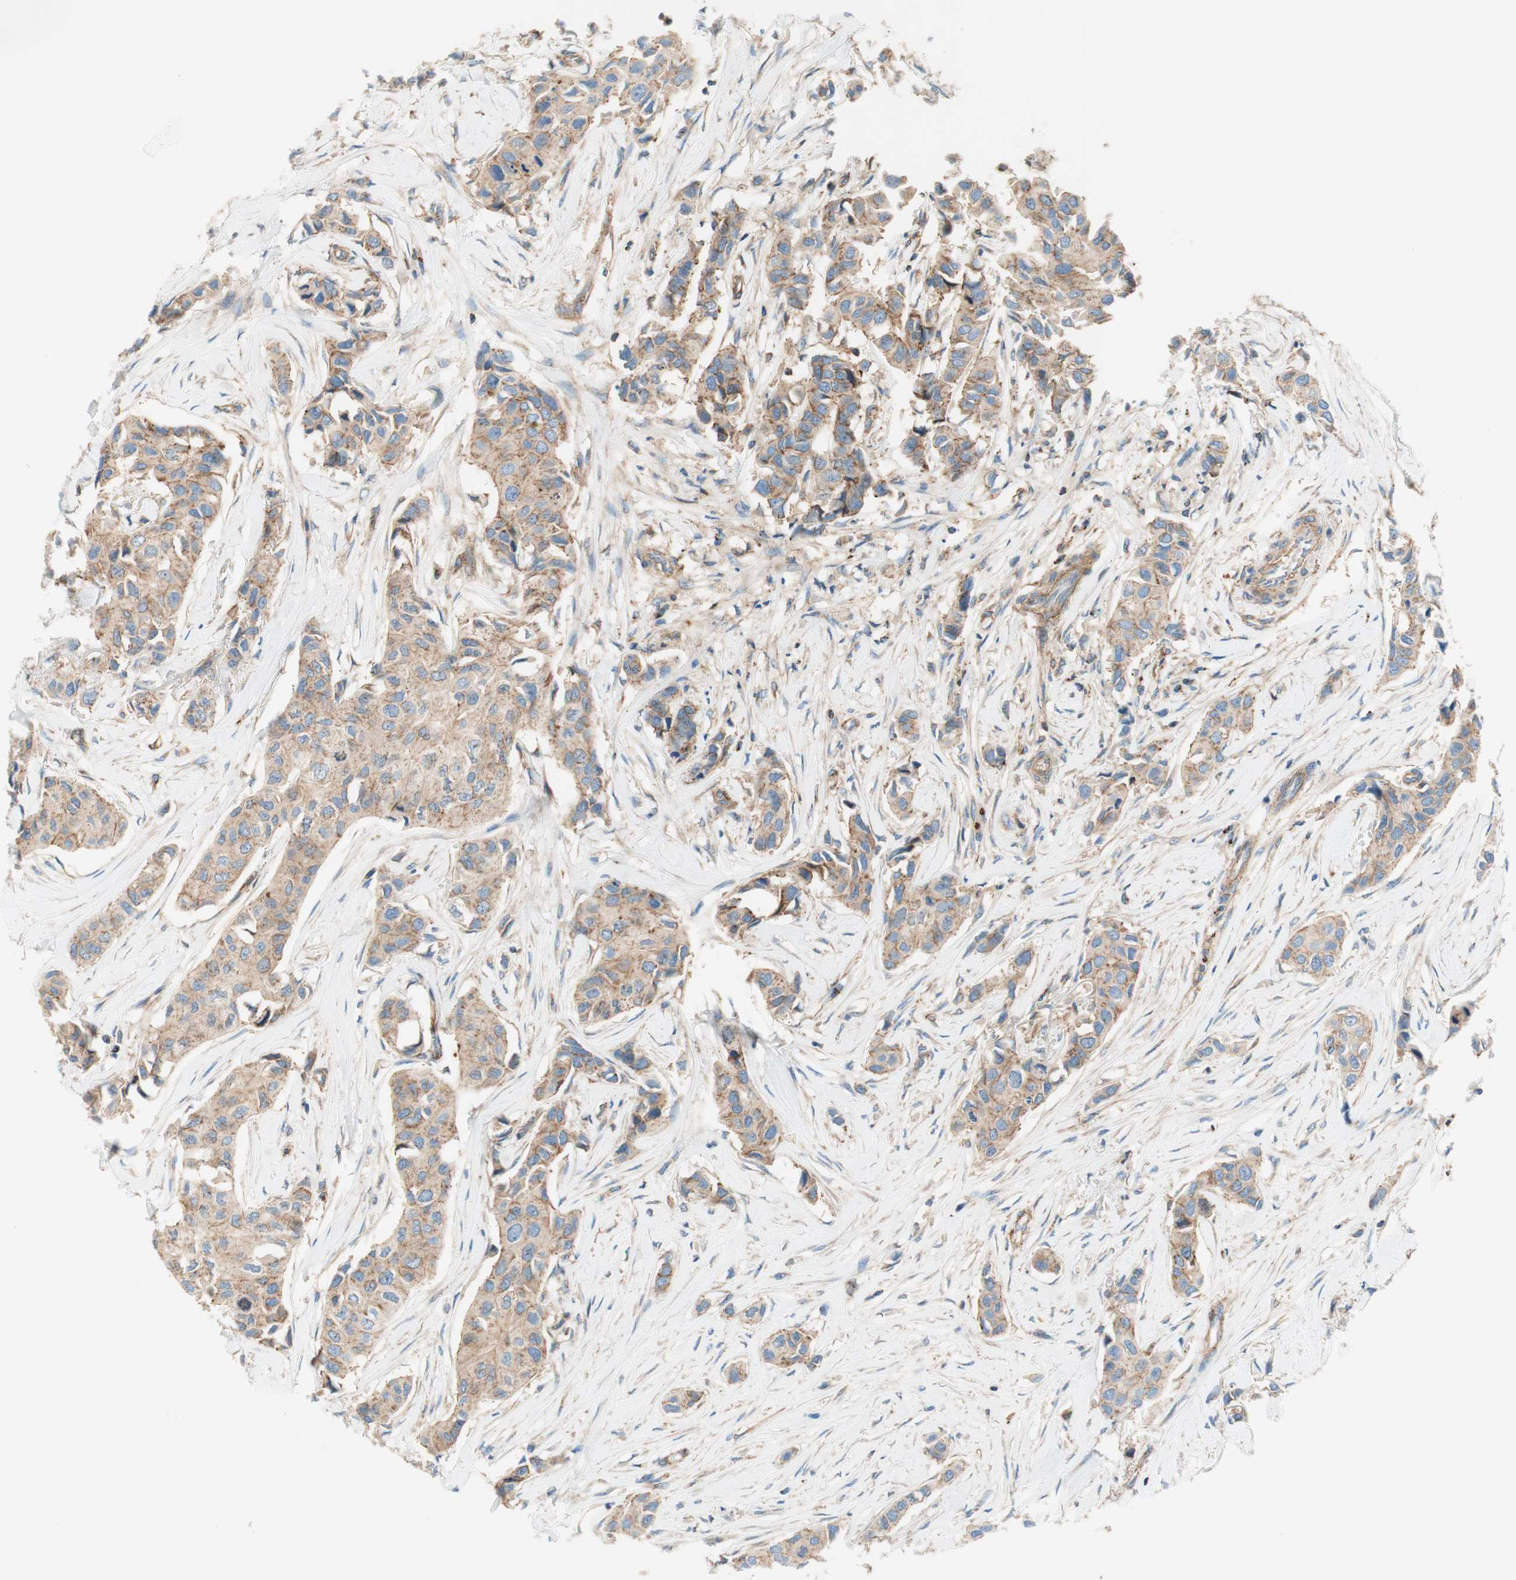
{"staining": {"intensity": "moderate", "quantity": ">75%", "location": "cytoplasmic/membranous"}, "tissue": "breast cancer", "cell_type": "Tumor cells", "image_type": "cancer", "snomed": [{"axis": "morphology", "description": "Duct carcinoma"}, {"axis": "topography", "description": "Breast"}], "caption": "An image showing moderate cytoplasmic/membranous positivity in about >75% of tumor cells in breast cancer (invasive ductal carcinoma), as visualized by brown immunohistochemical staining.", "gene": "VPS26A", "patient": {"sex": "female", "age": 80}}